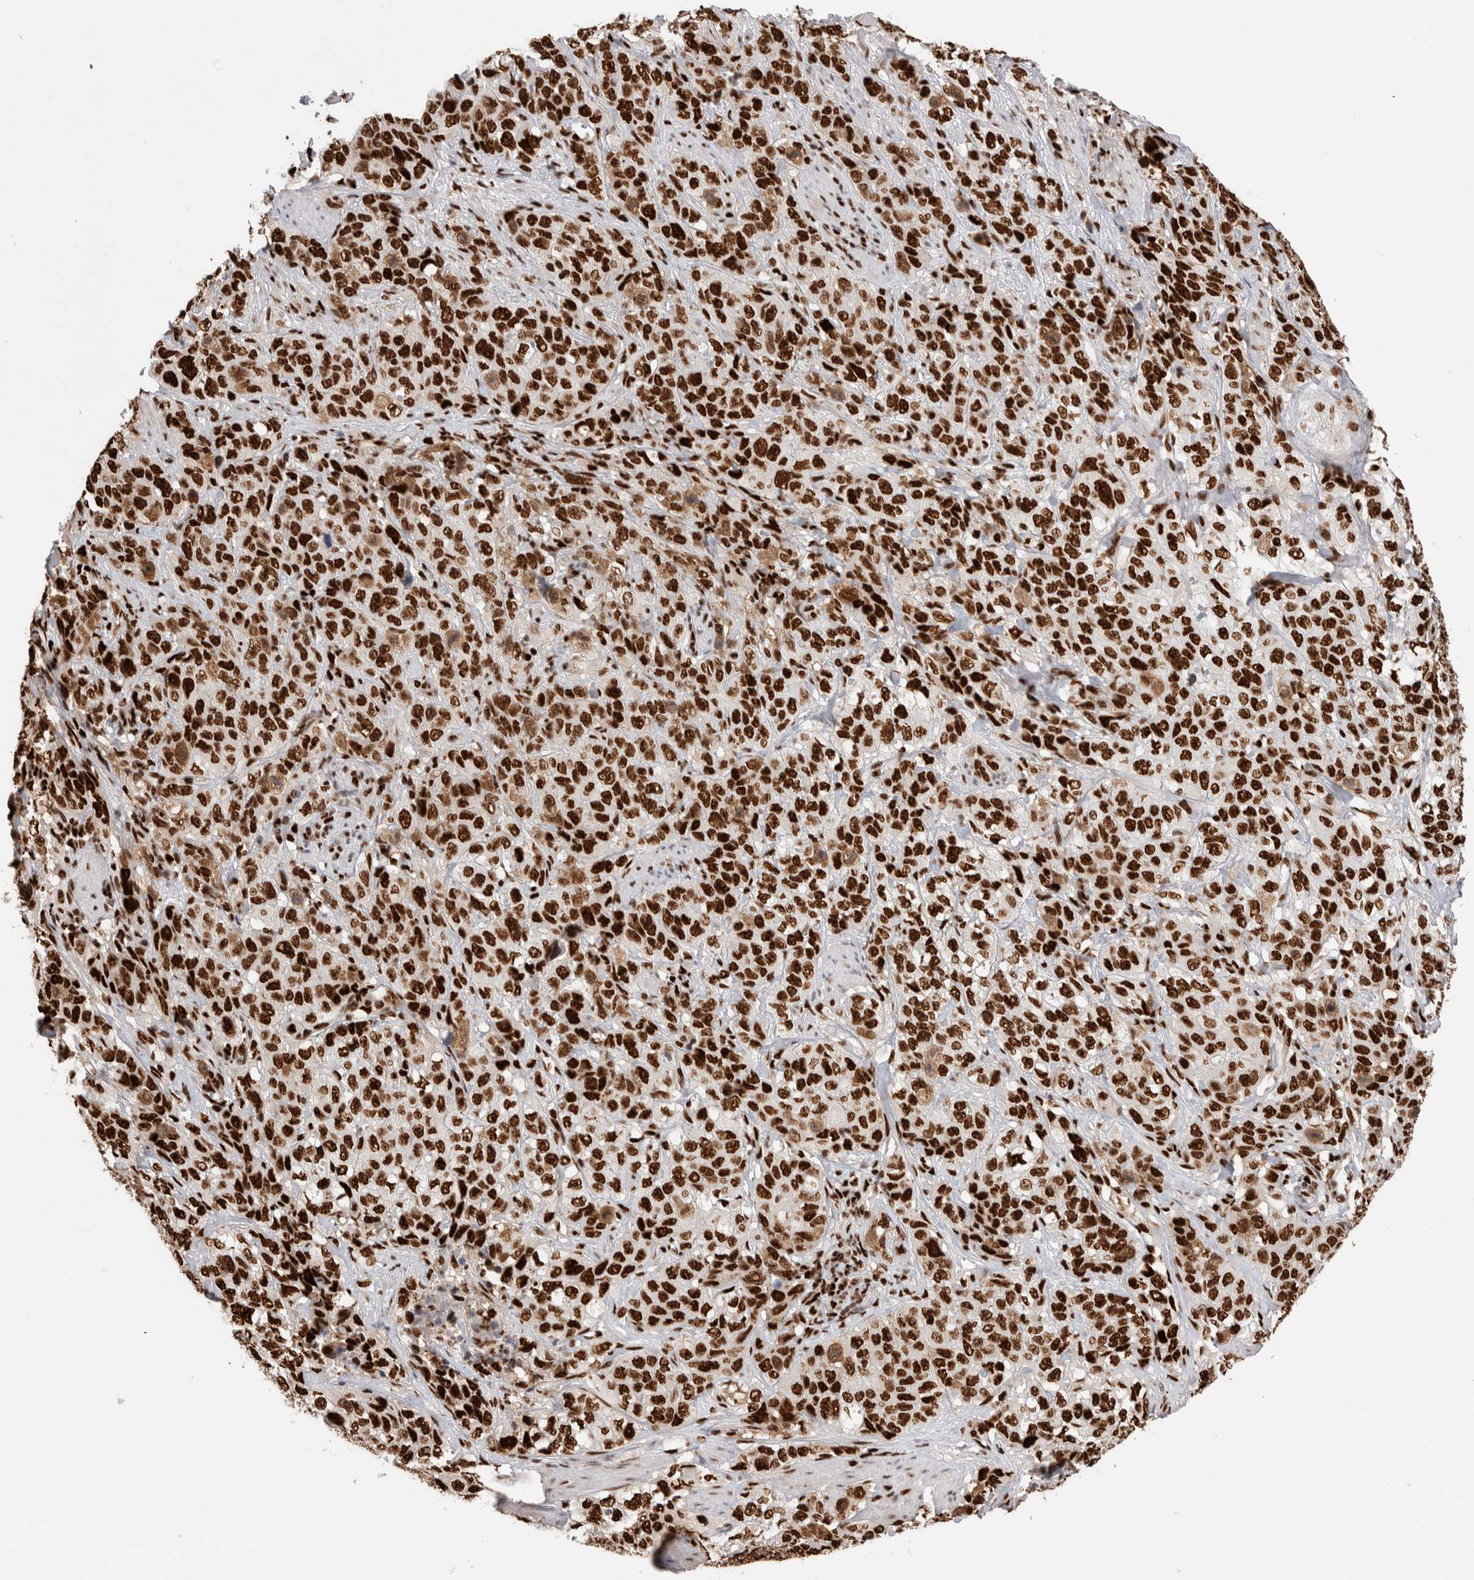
{"staining": {"intensity": "strong", "quantity": ">75%", "location": "nuclear"}, "tissue": "stomach cancer", "cell_type": "Tumor cells", "image_type": "cancer", "snomed": [{"axis": "morphology", "description": "Adenocarcinoma, NOS"}, {"axis": "topography", "description": "Stomach"}], "caption": "This is an image of immunohistochemistry (IHC) staining of stomach cancer (adenocarcinoma), which shows strong expression in the nuclear of tumor cells.", "gene": "RNASEK-C17orf49", "patient": {"sex": "male", "age": 48}}